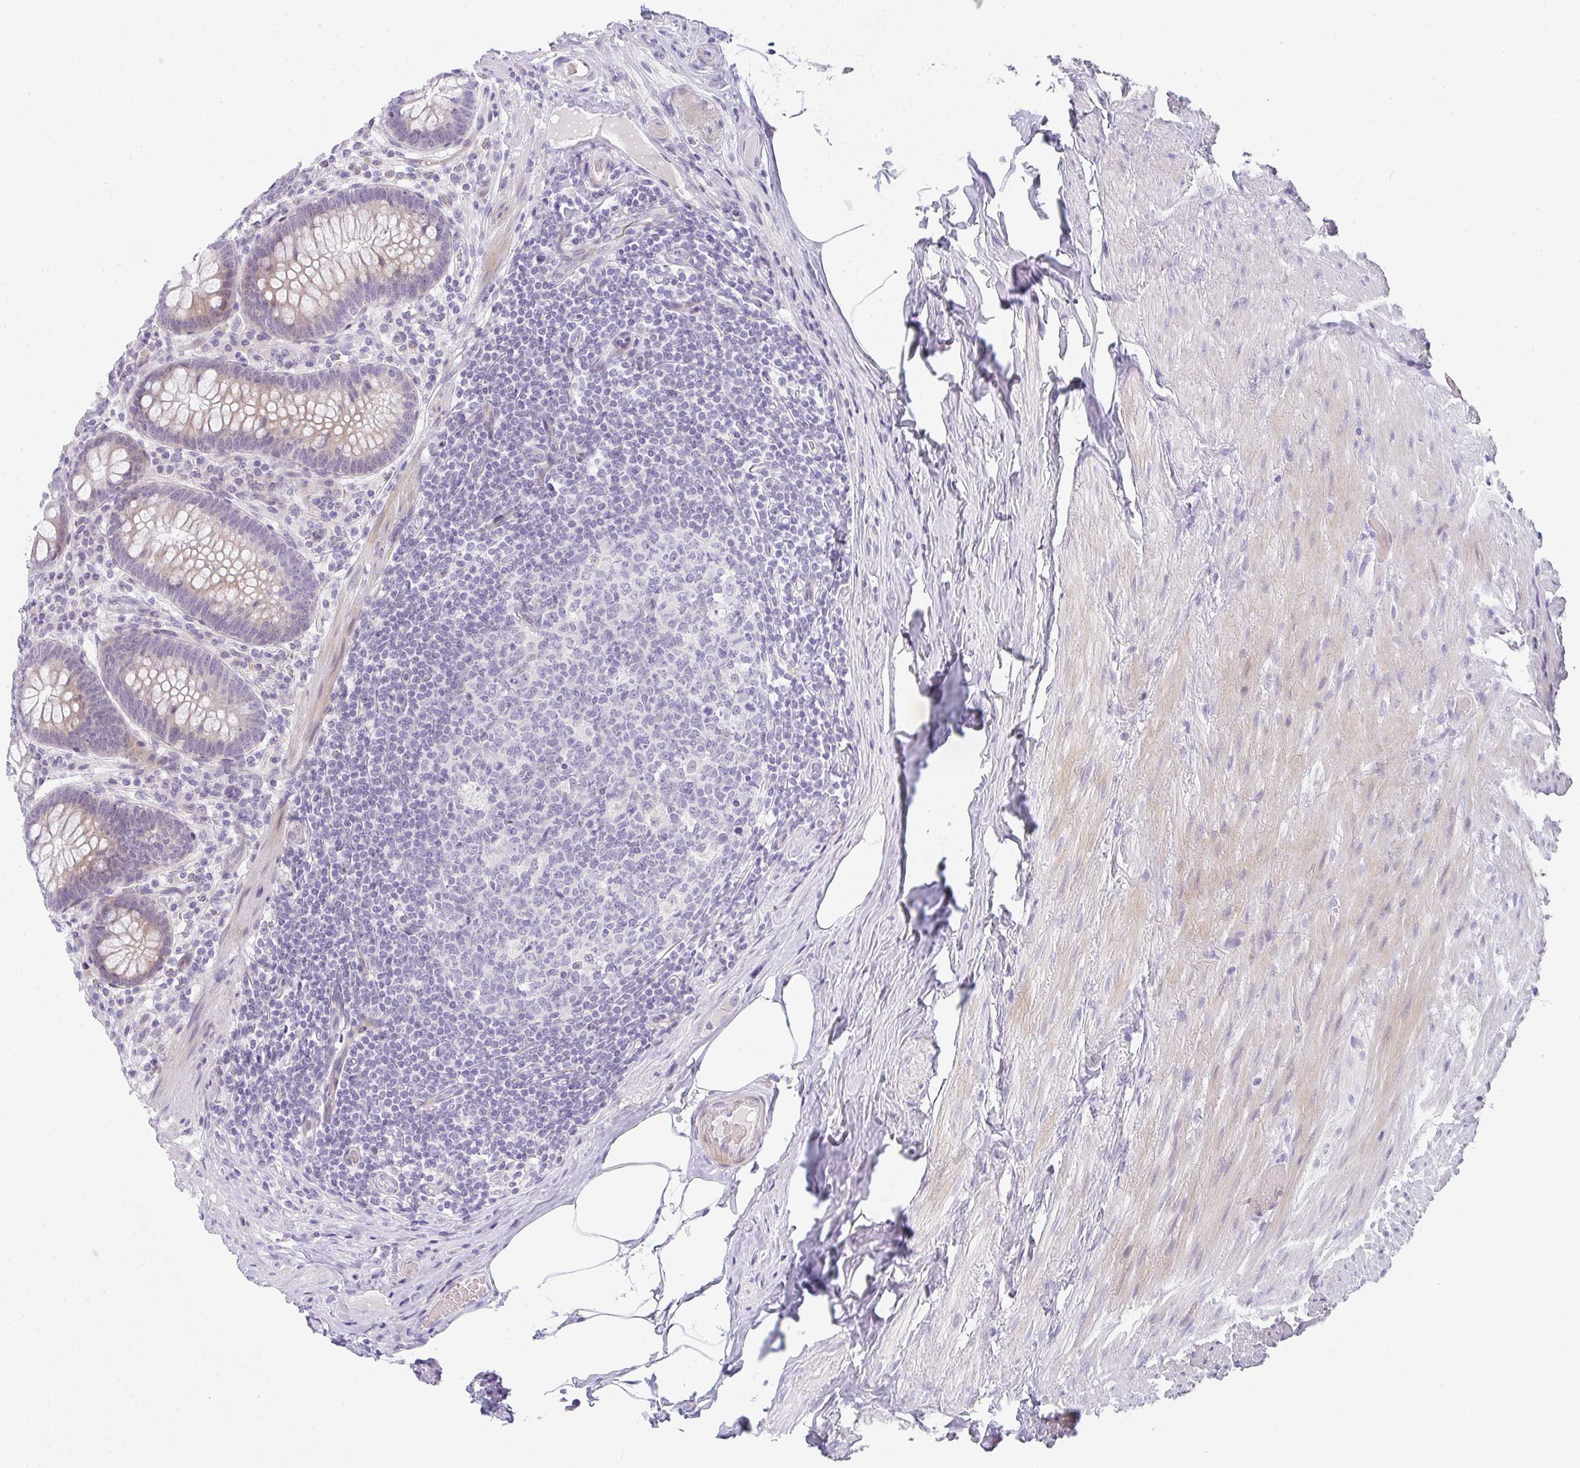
{"staining": {"intensity": "weak", "quantity": "<25%", "location": "cytoplasmic/membranous"}, "tissue": "appendix", "cell_type": "Glandular cells", "image_type": "normal", "snomed": [{"axis": "morphology", "description": "Normal tissue, NOS"}, {"axis": "topography", "description": "Appendix"}], "caption": "This is a micrograph of immunohistochemistry staining of normal appendix, which shows no positivity in glandular cells. Brightfield microscopy of IHC stained with DAB (brown) and hematoxylin (blue), captured at high magnification.", "gene": "NEU2", "patient": {"sex": "male", "age": 71}}